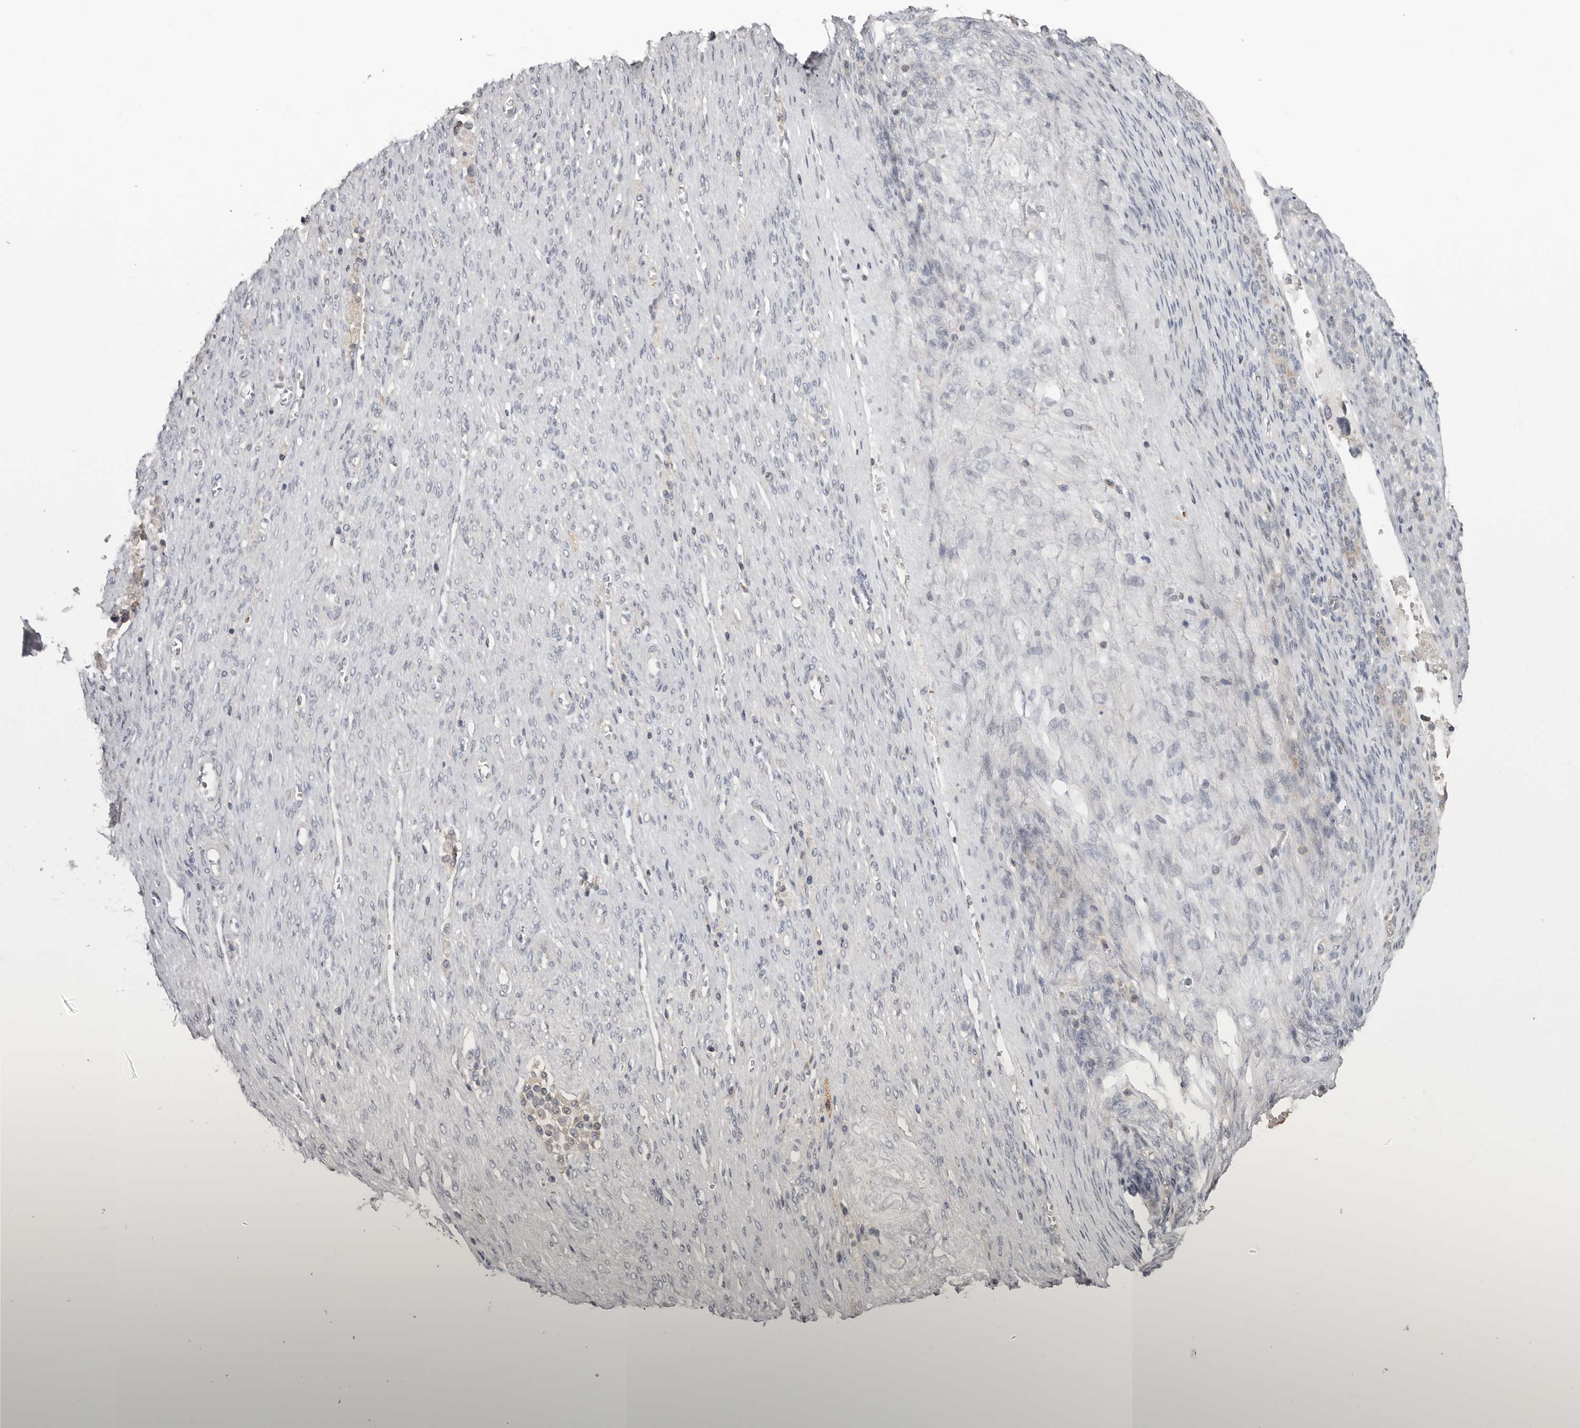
{"staining": {"intensity": "negative", "quantity": "none", "location": "none"}, "tissue": "ovarian cancer", "cell_type": "Tumor cells", "image_type": "cancer", "snomed": [{"axis": "morphology", "description": "Cystadenocarcinoma, serous, NOS"}, {"axis": "topography", "description": "Ovary"}], "caption": "Immunohistochemical staining of ovarian cancer (serous cystadenocarcinoma) shows no significant positivity in tumor cells.", "gene": "ANKRD44", "patient": {"sex": "female", "age": 44}}